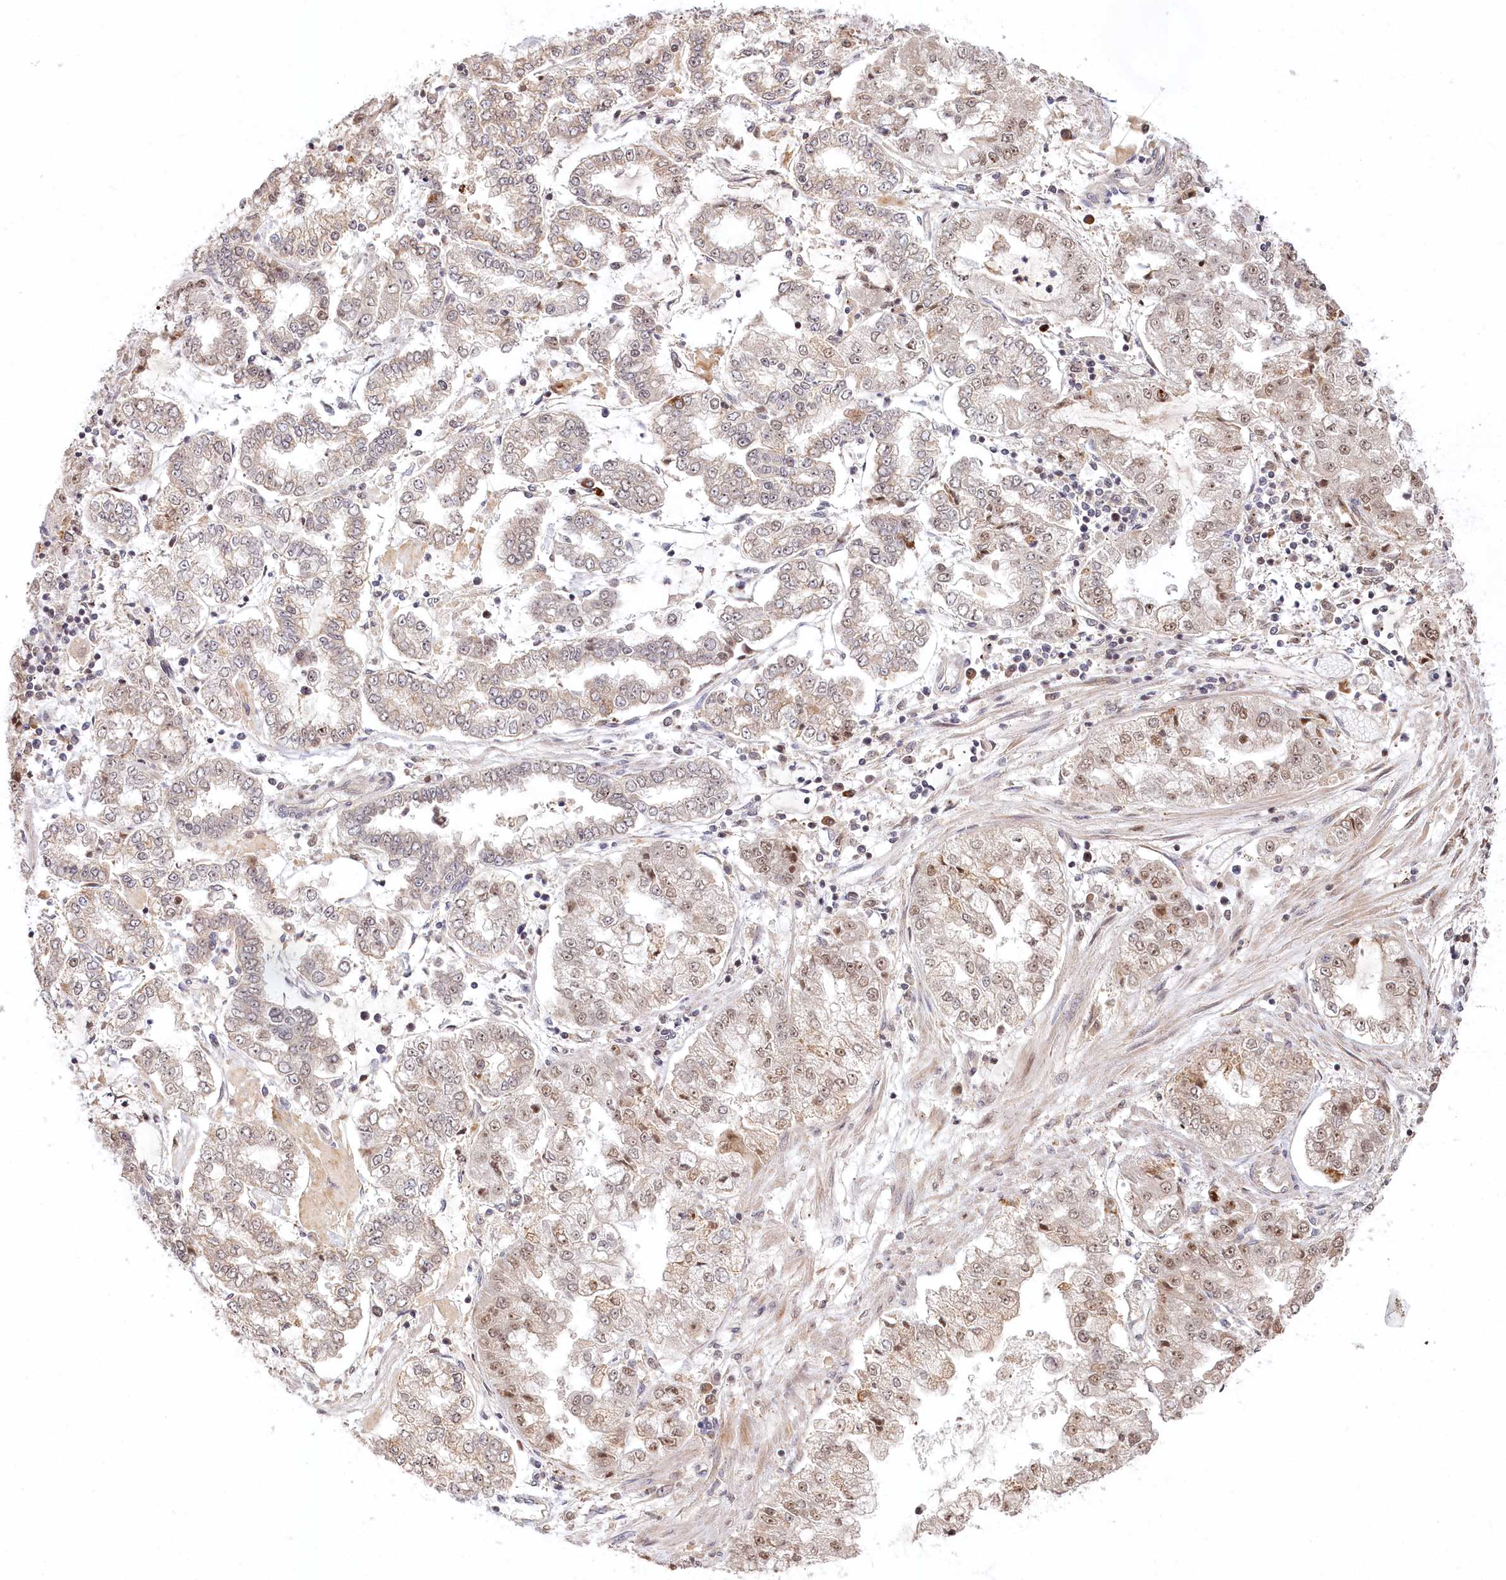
{"staining": {"intensity": "moderate", "quantity": "<25%", "location": "nuclear"}, "tissue": "stomach cancer", "cell_type": "Tumor cells", "image_type": "cancer", "snomed": [{"axis": "morphology", "description": "Adenocarcinoma, NOS"}, {"axis": "topography", "description": "Stomach"}], "caption": "This histopathology image demonstrates immunohistochemistry (IHC) staining of human stomach cancer (adenocarcinoma), with low moderate nuclear expression in about <25% of tumor cells.", "gene": "WAPL", "patient": {"sex": "male", "age": 76}}